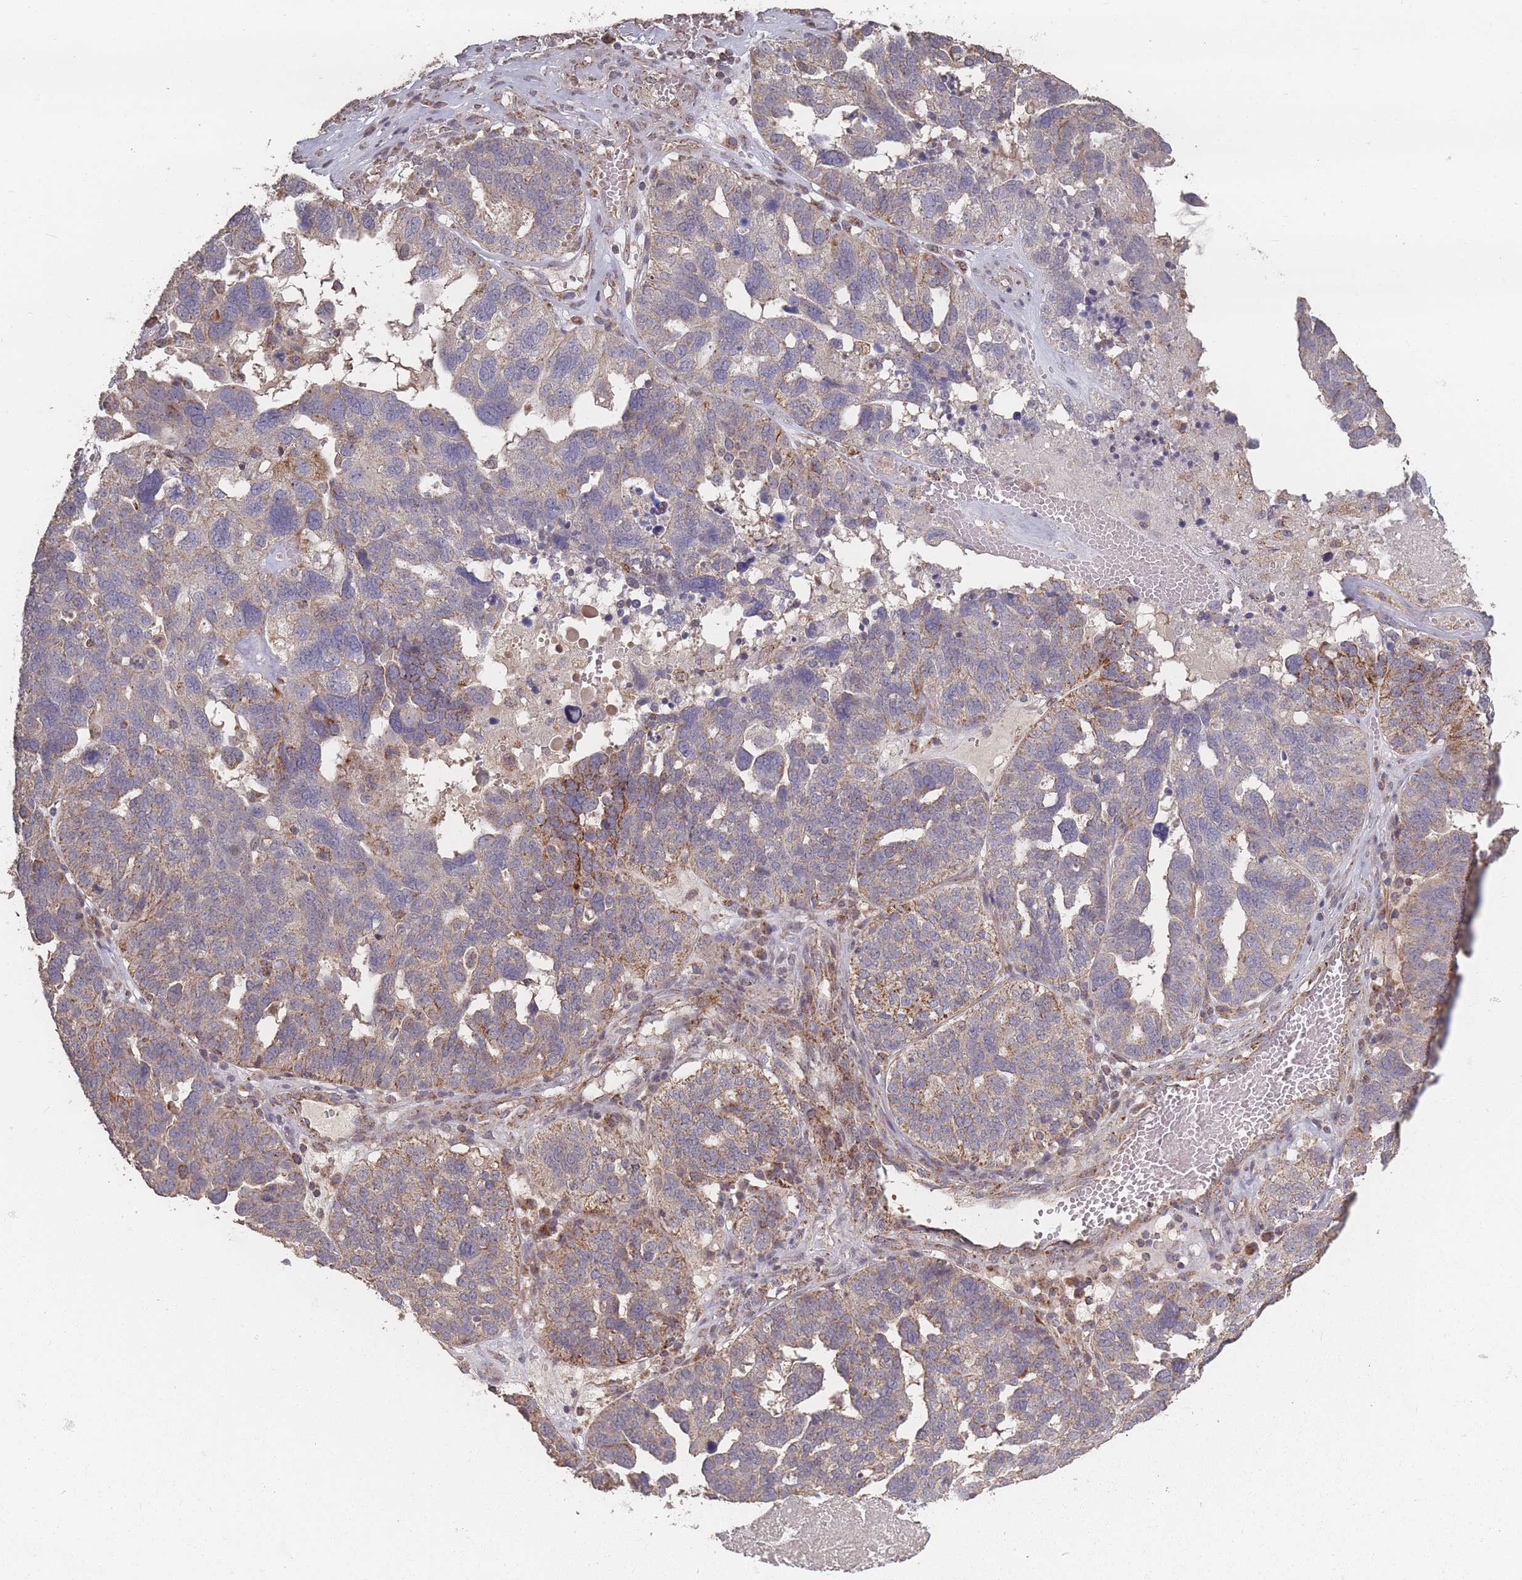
{"staining": {"intensity": "weak", "quantity": "25%-75%", "location": "cytoplasmic/membranous"}, "tissue": "ovarian cancer", "cell_type": "Tumor cells", "image_type": "cancer", "snomed": [{"axis": "morphology", "description": "Cystadenocarcinoma, serous, NOS"}, {"axis": "topography", "description": "Ovary"}], "caption": "Human ovarian cancer stained for a protein (brown) displays weak cytoplasmic/membranous positive positivity in approximately 25%-75% of tumor cells.", "gene": "LYRM7", "patient": {"sex": "female", "age": 59}}